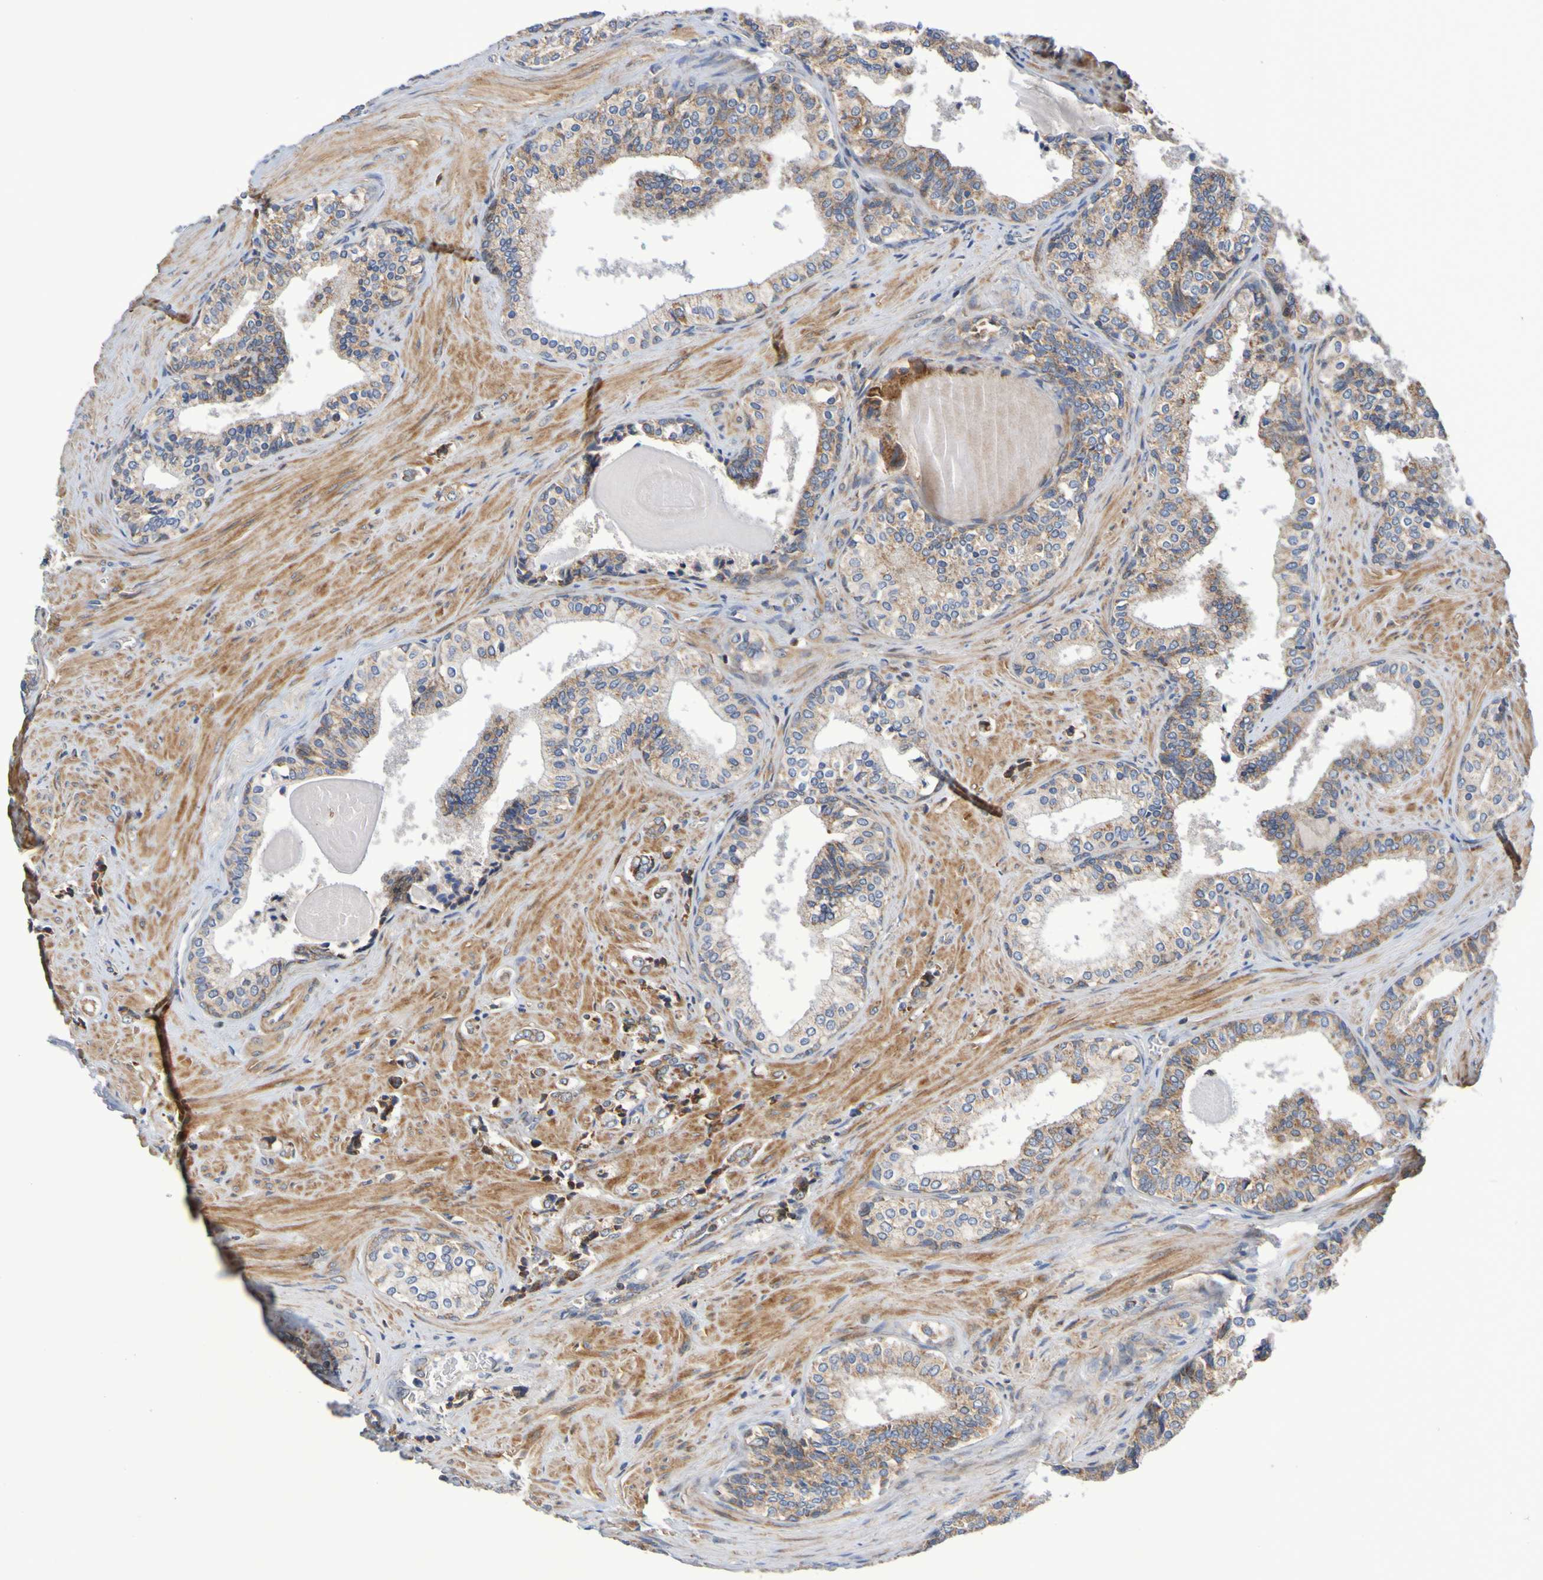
{"staining": {"intensity": "moderate", "quantity": ">75%", "location": "cytoplasmic/membranous"}, "tissue": "prostate cancer", "cell_type": "Tumor cells", "image_type": "cancer", "snomed": [{"axis": "morphology", "description": "Adenocarcinoma, Low grade"}, {"axis": "topography", "description": "Prostate"}], "caption": "Prostate low-grade adenocarcinoma tissue reveals moderate cytoplasmic/membranous positivity in about >75% of tumor cells", "gene": "CCDC51", "patient": {"sex": "male", "age": 60}}